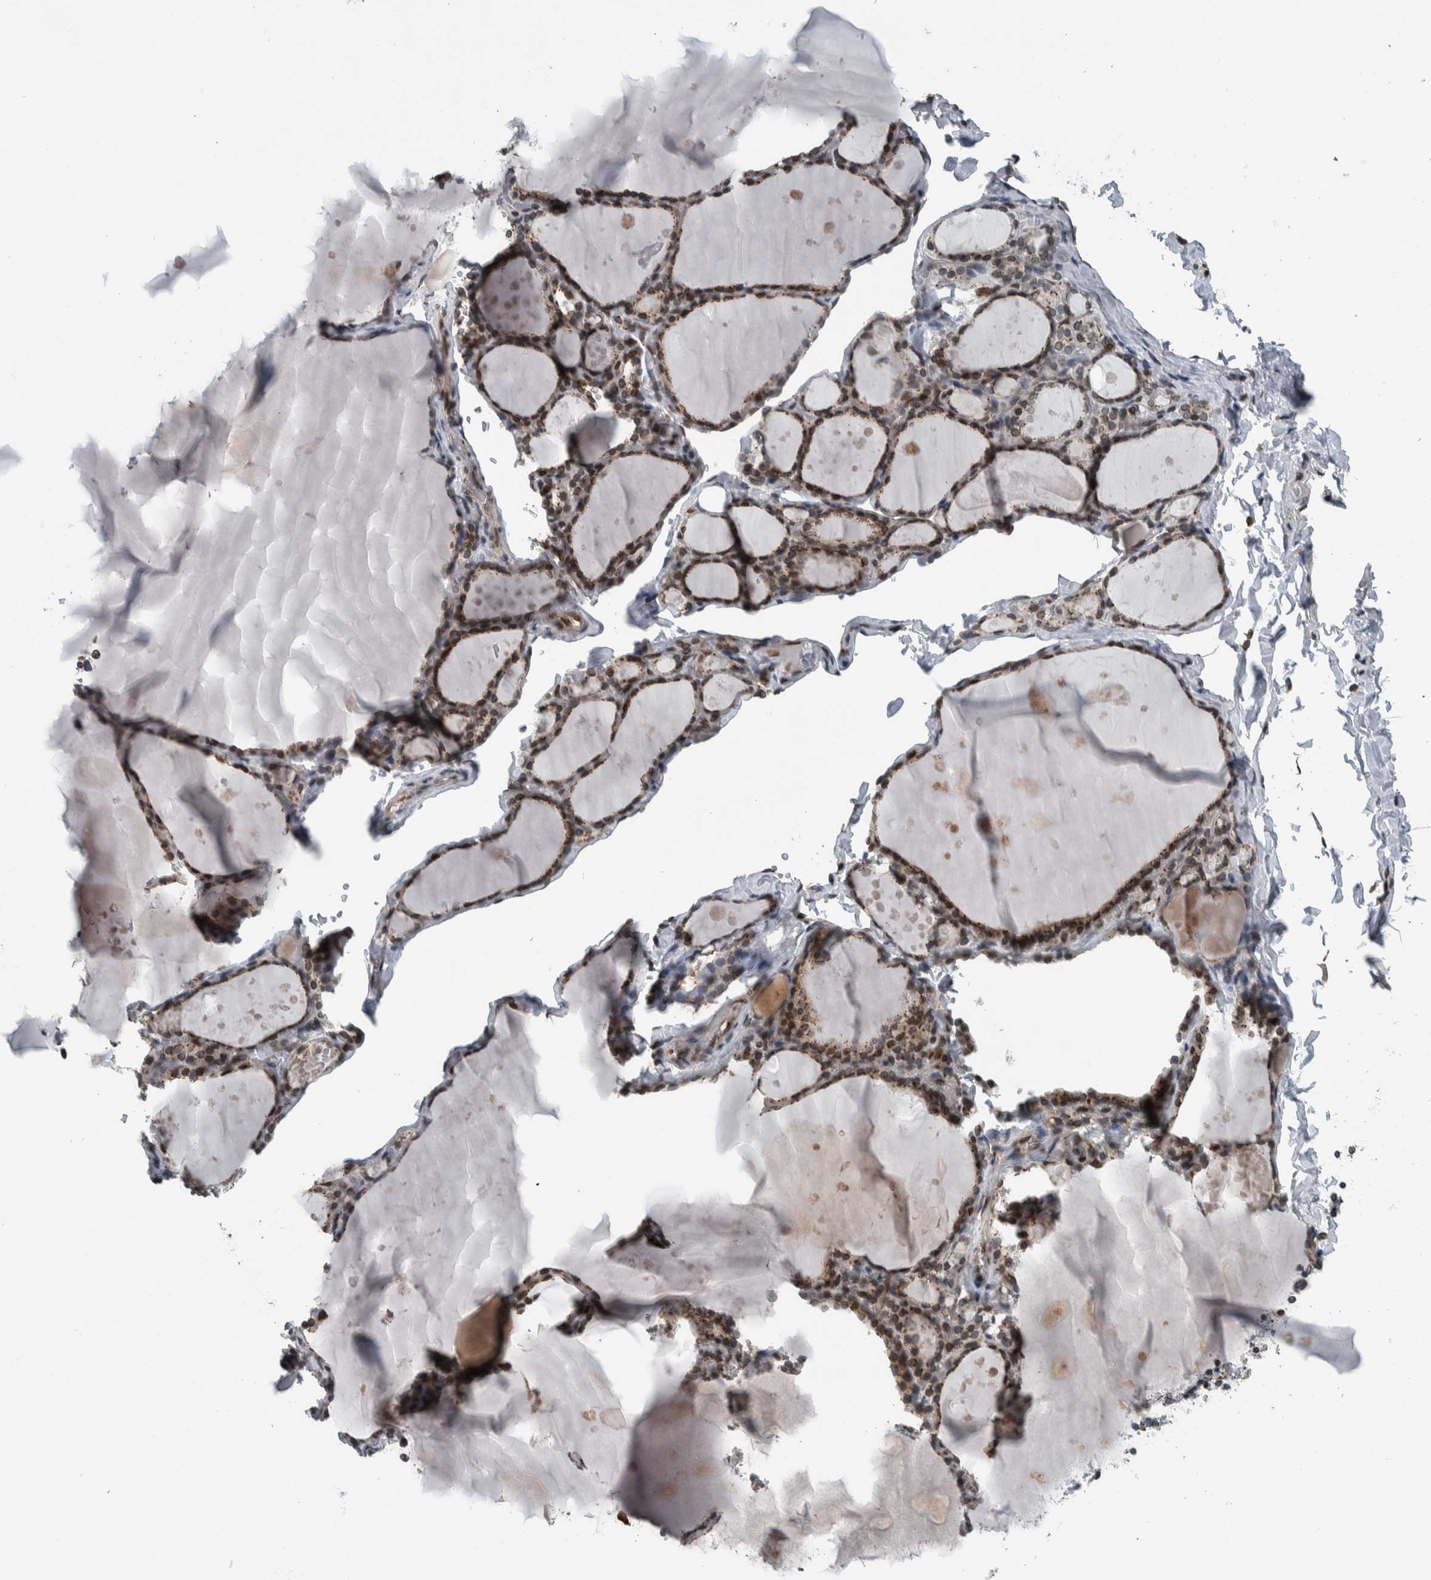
{"staining": {"intensity": "moderate", "quantity": ">75%", "location": "cytoplasmic/membranous,nuclear"}, "tissue": "thyroid gland", "cell_type": "Glandular cells", "image_type": "normal", "snomed": [{"axis": "morphology", "description": "Normal tissue, NOS"}, {"axis": "topography", "description": "Thyroid gland"}], "caption": "Immunohistochemical staining of unremarkable human thyroid gland demonstrates medium levels of moderate cytoplasmic/membranous,nuclear positivity in approximately >75% of glandular cells.", "gene": "FAM135B", "patient": {"sex": "male", "age": 56}}